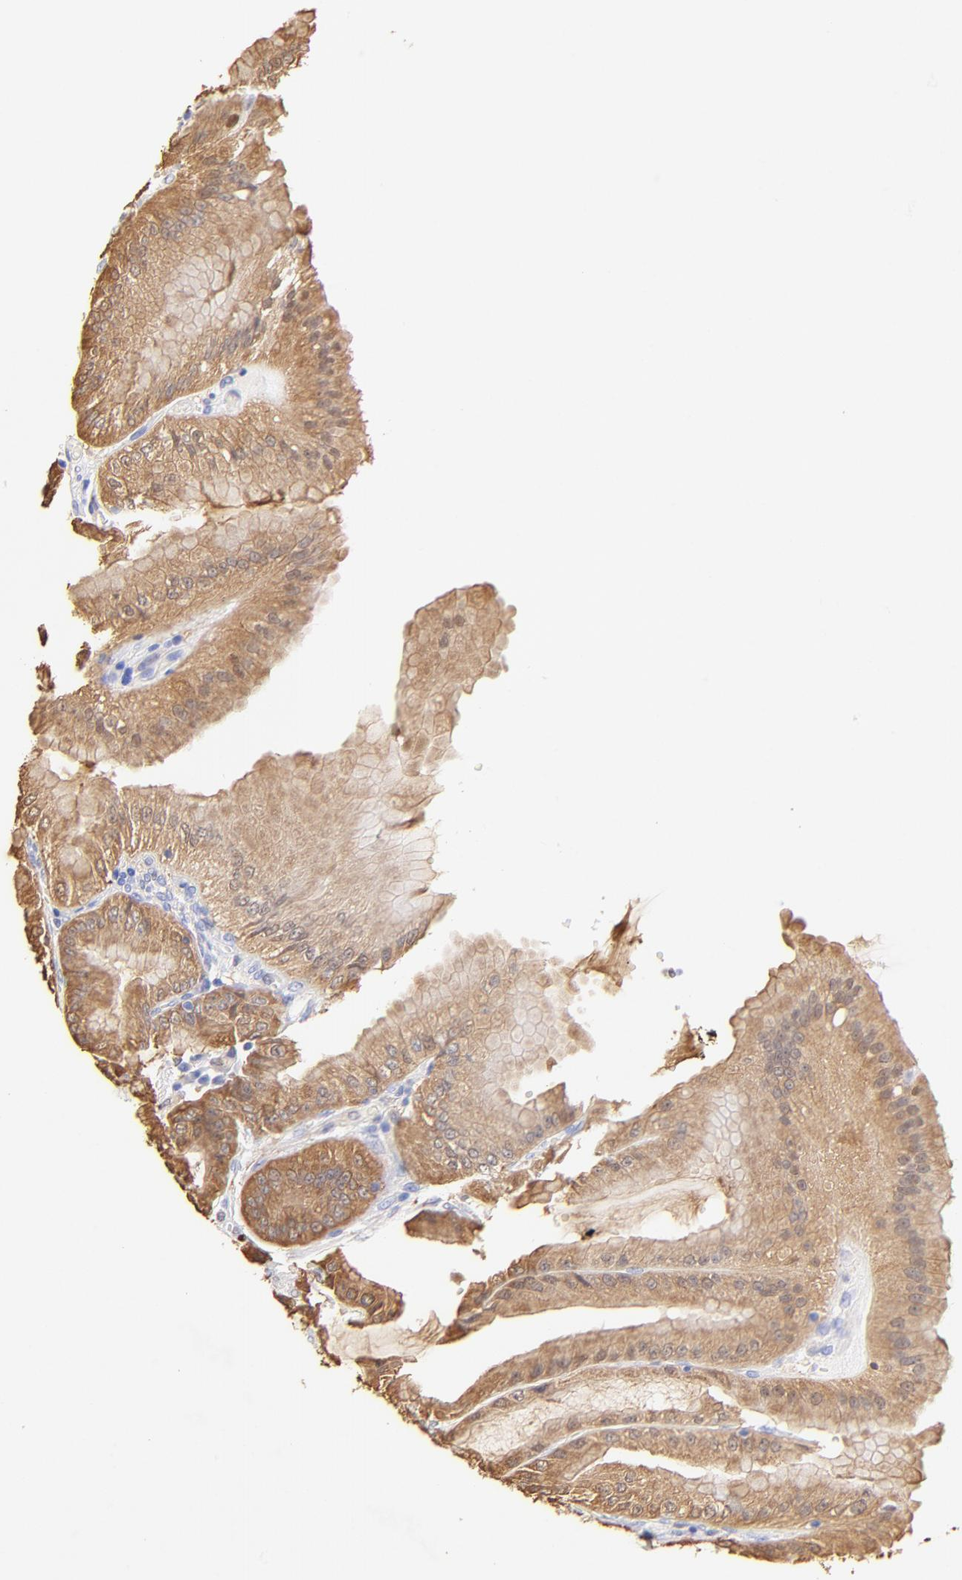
{"staining": {"intensity": "moderate", "quantity": ">75%", "location": "cytoplasmic/membranous"}, "tissue": "stomach", "cell_type": "Glandular cells", "image_type": "normal", "snomed": [{"axis": "morphology", "description": "Normal tissue, NOS"}, {"axis": "topography", "description": "Stomach, lower"}], "caption": "Protein expression analysis of benign stomach displays moderate cytoplasmic/membranous staining in approximately >75% of glandular cells.", "gene": "ALDH1A1", "patient": {"sex": "male", "age": 71}}